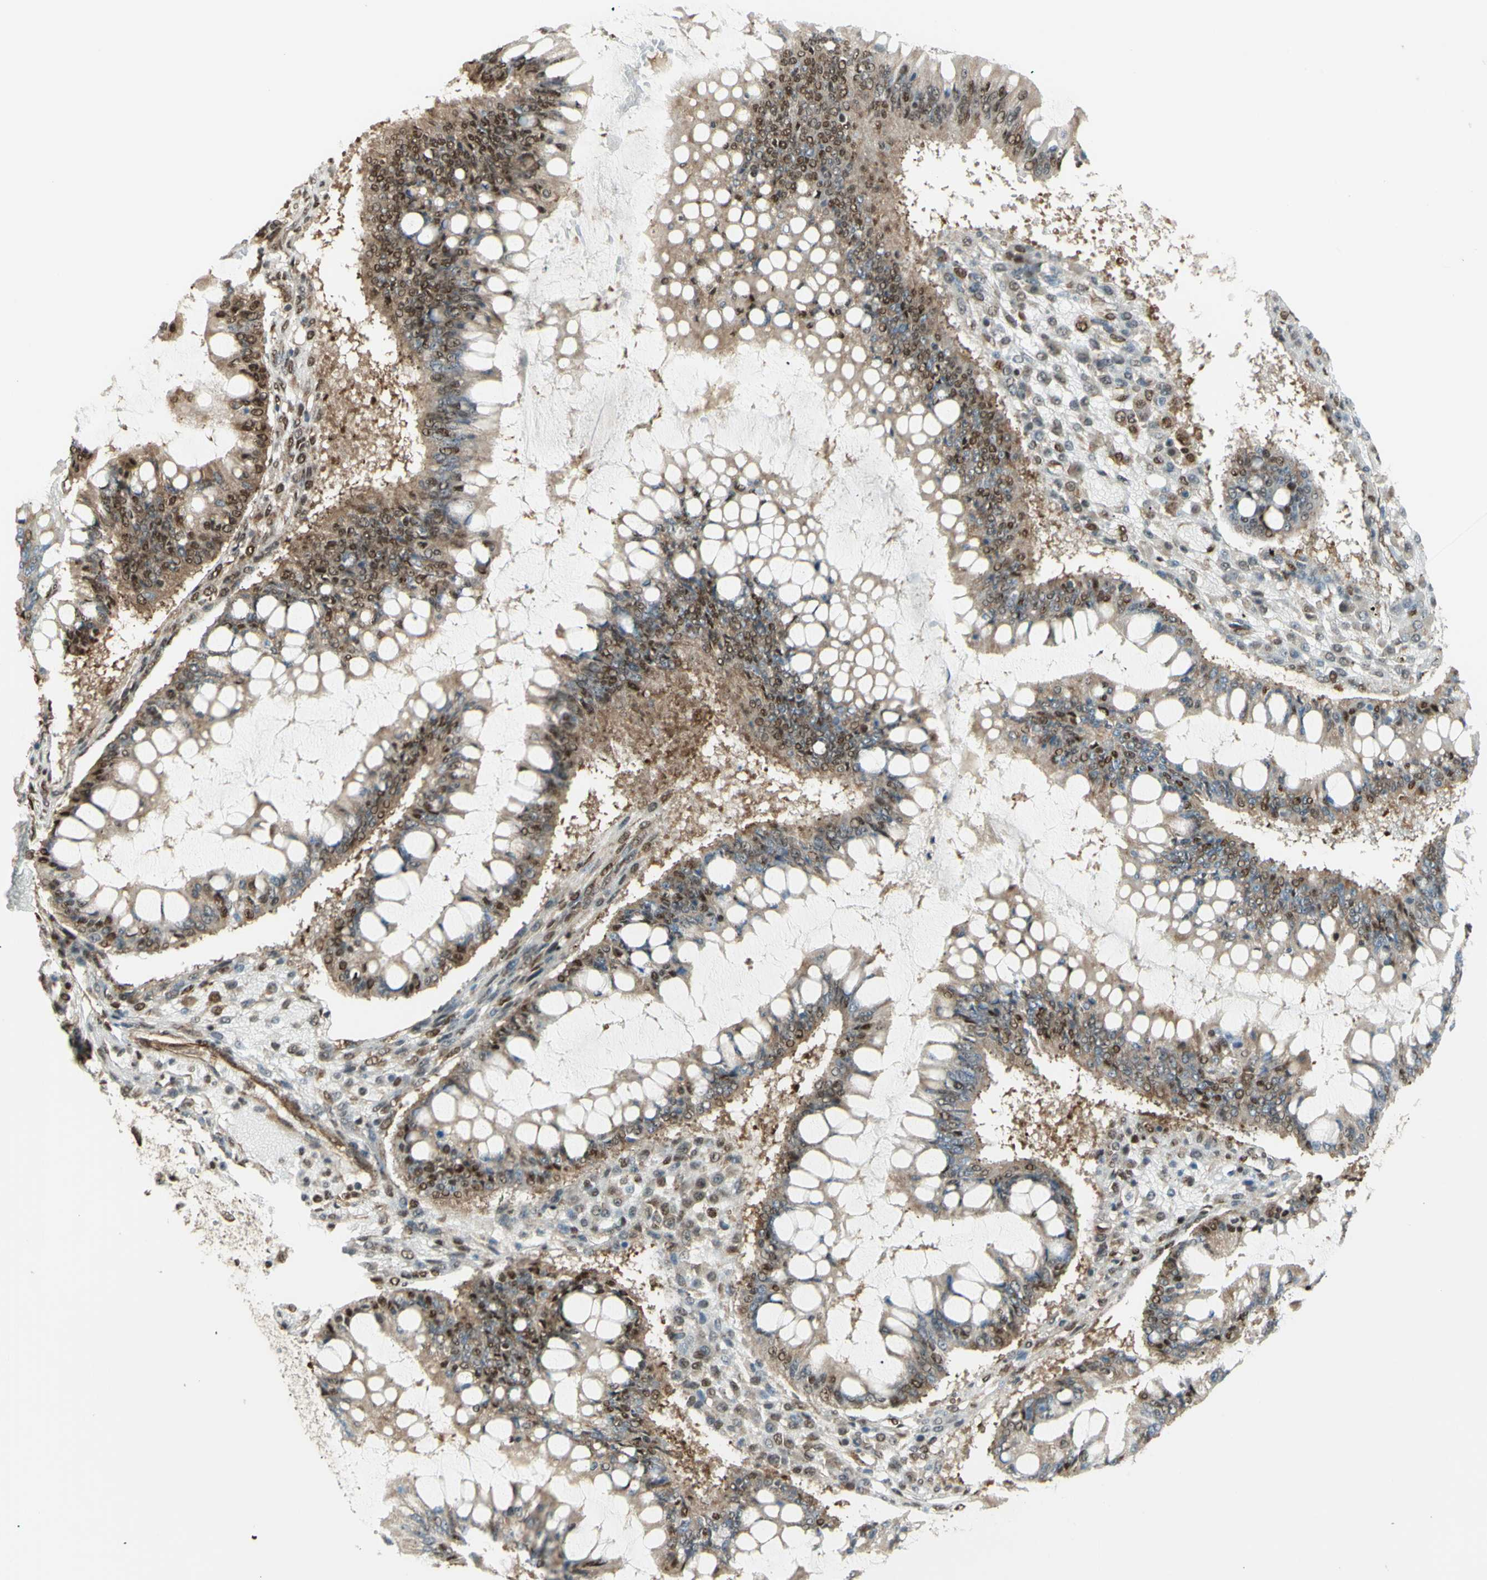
{"staining": {"intensity": "moderate", "quantity": "<25%", "location": "cytoplasmic/membranous,nuclear"}, "tissue": "ovarian cancer", "cell_type": "Tumor cells", "image_type": "cancer", "snomed": [{"axis": "morphology", "description": "Cystadenocarcinoma, mucinous, NOS"}, {"axis": "topography", "description": "Ovary"}], "caption": "Ovarian mucinous cystadenocarcinoma was stained to show a protein in brown. There is low levels of moderate cytoplasmic/membranous and nuclear positivity in about <25% of tumor cells.", "gene": "ZMYM6", "patient": {"sex": "female", "age": 73}}